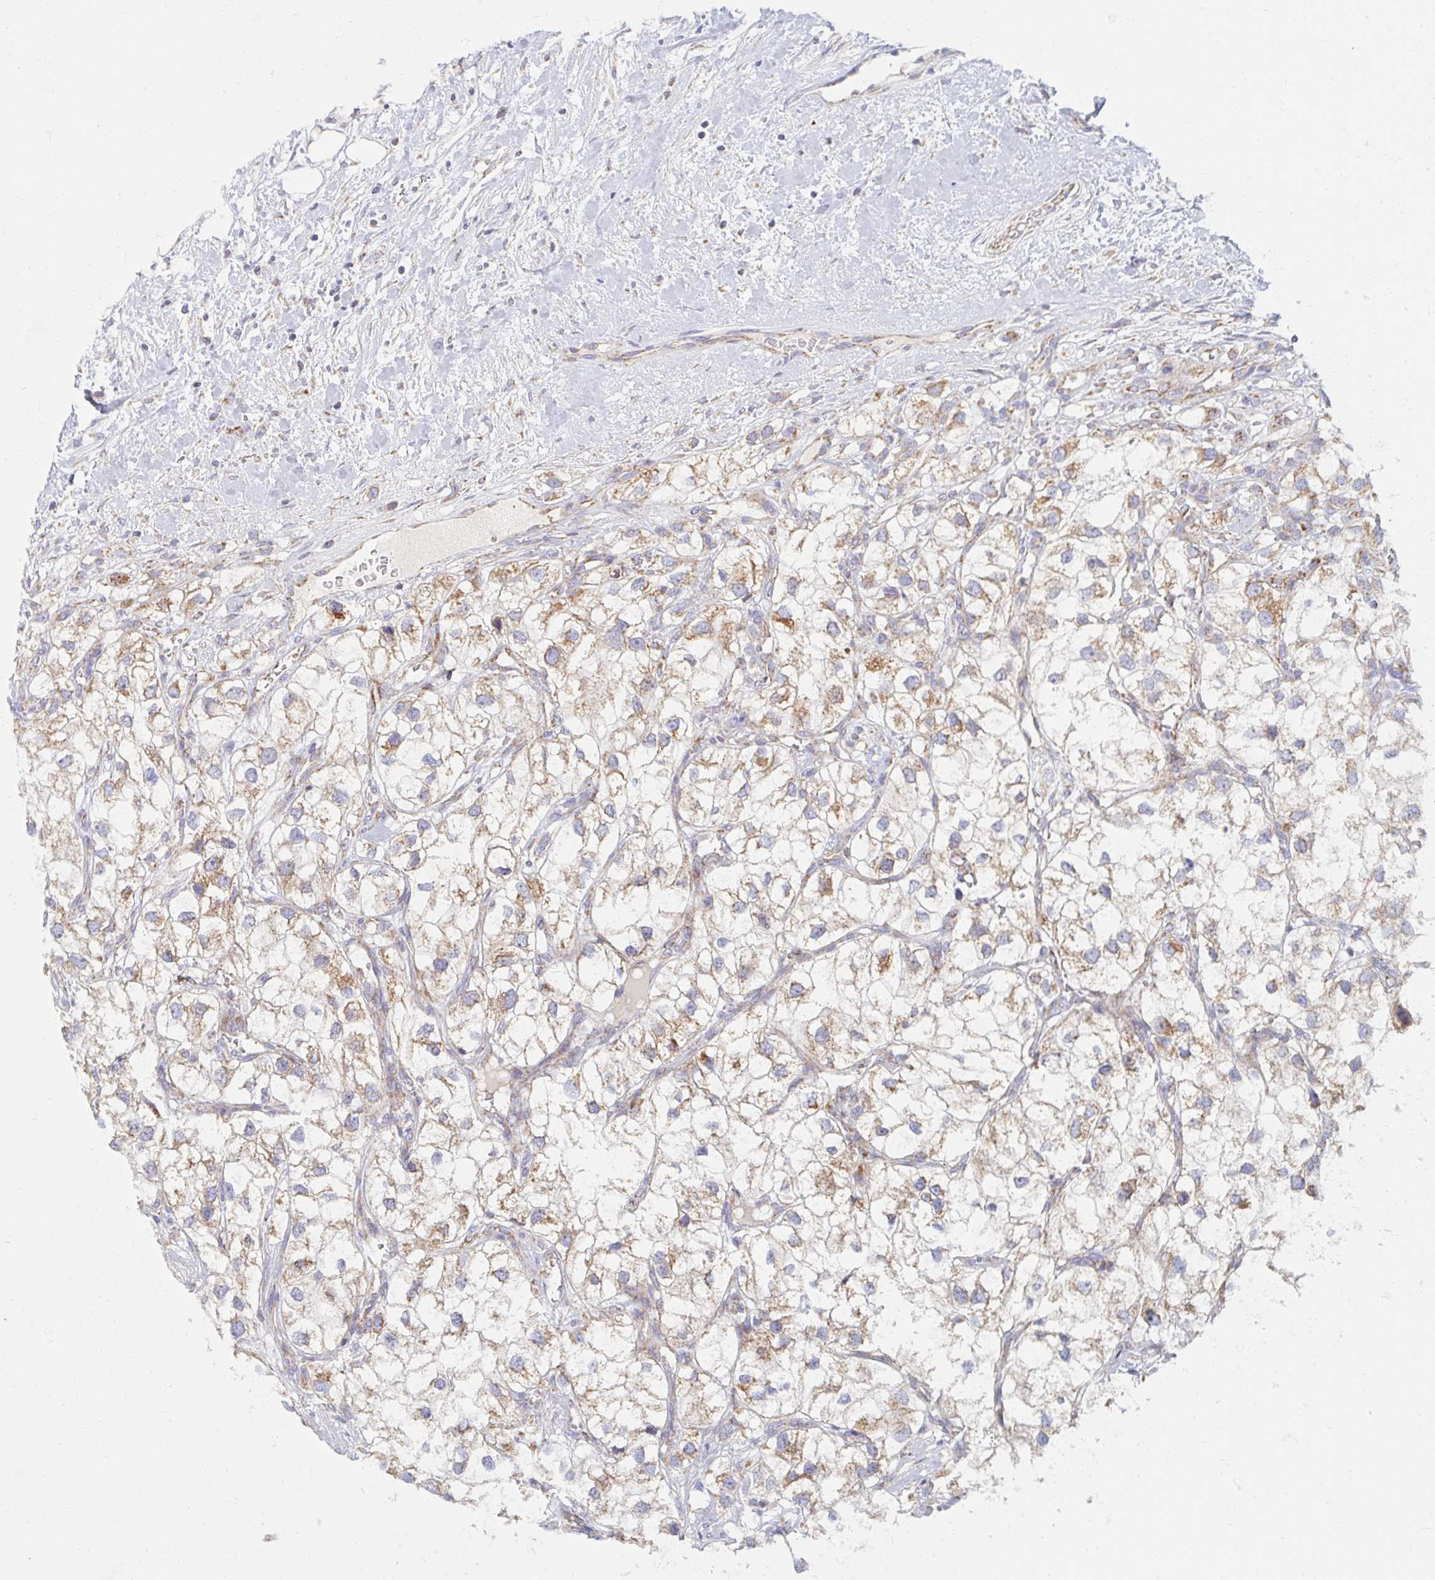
{"staining": {"intensity": "moderate", "quantity": "25%-75%", "location": "cytoplasmic/membranous"}, "tissue": "renal cancer", "cell_type": "Tumor cells", "image_type": "cancer", "snomed": [{"axis": "morphology", "description": "Adenocarcinoma, NOS"}, {"axis": "topography", "description": "Kidney"}], "caption": "A brown stain highlights moderate cytoplasmic/membranous positivity of a protein in renal adenocarcinoma tumor cells.", "gene": "MAVS", "patient": {"sex": "male", "age": 59}}